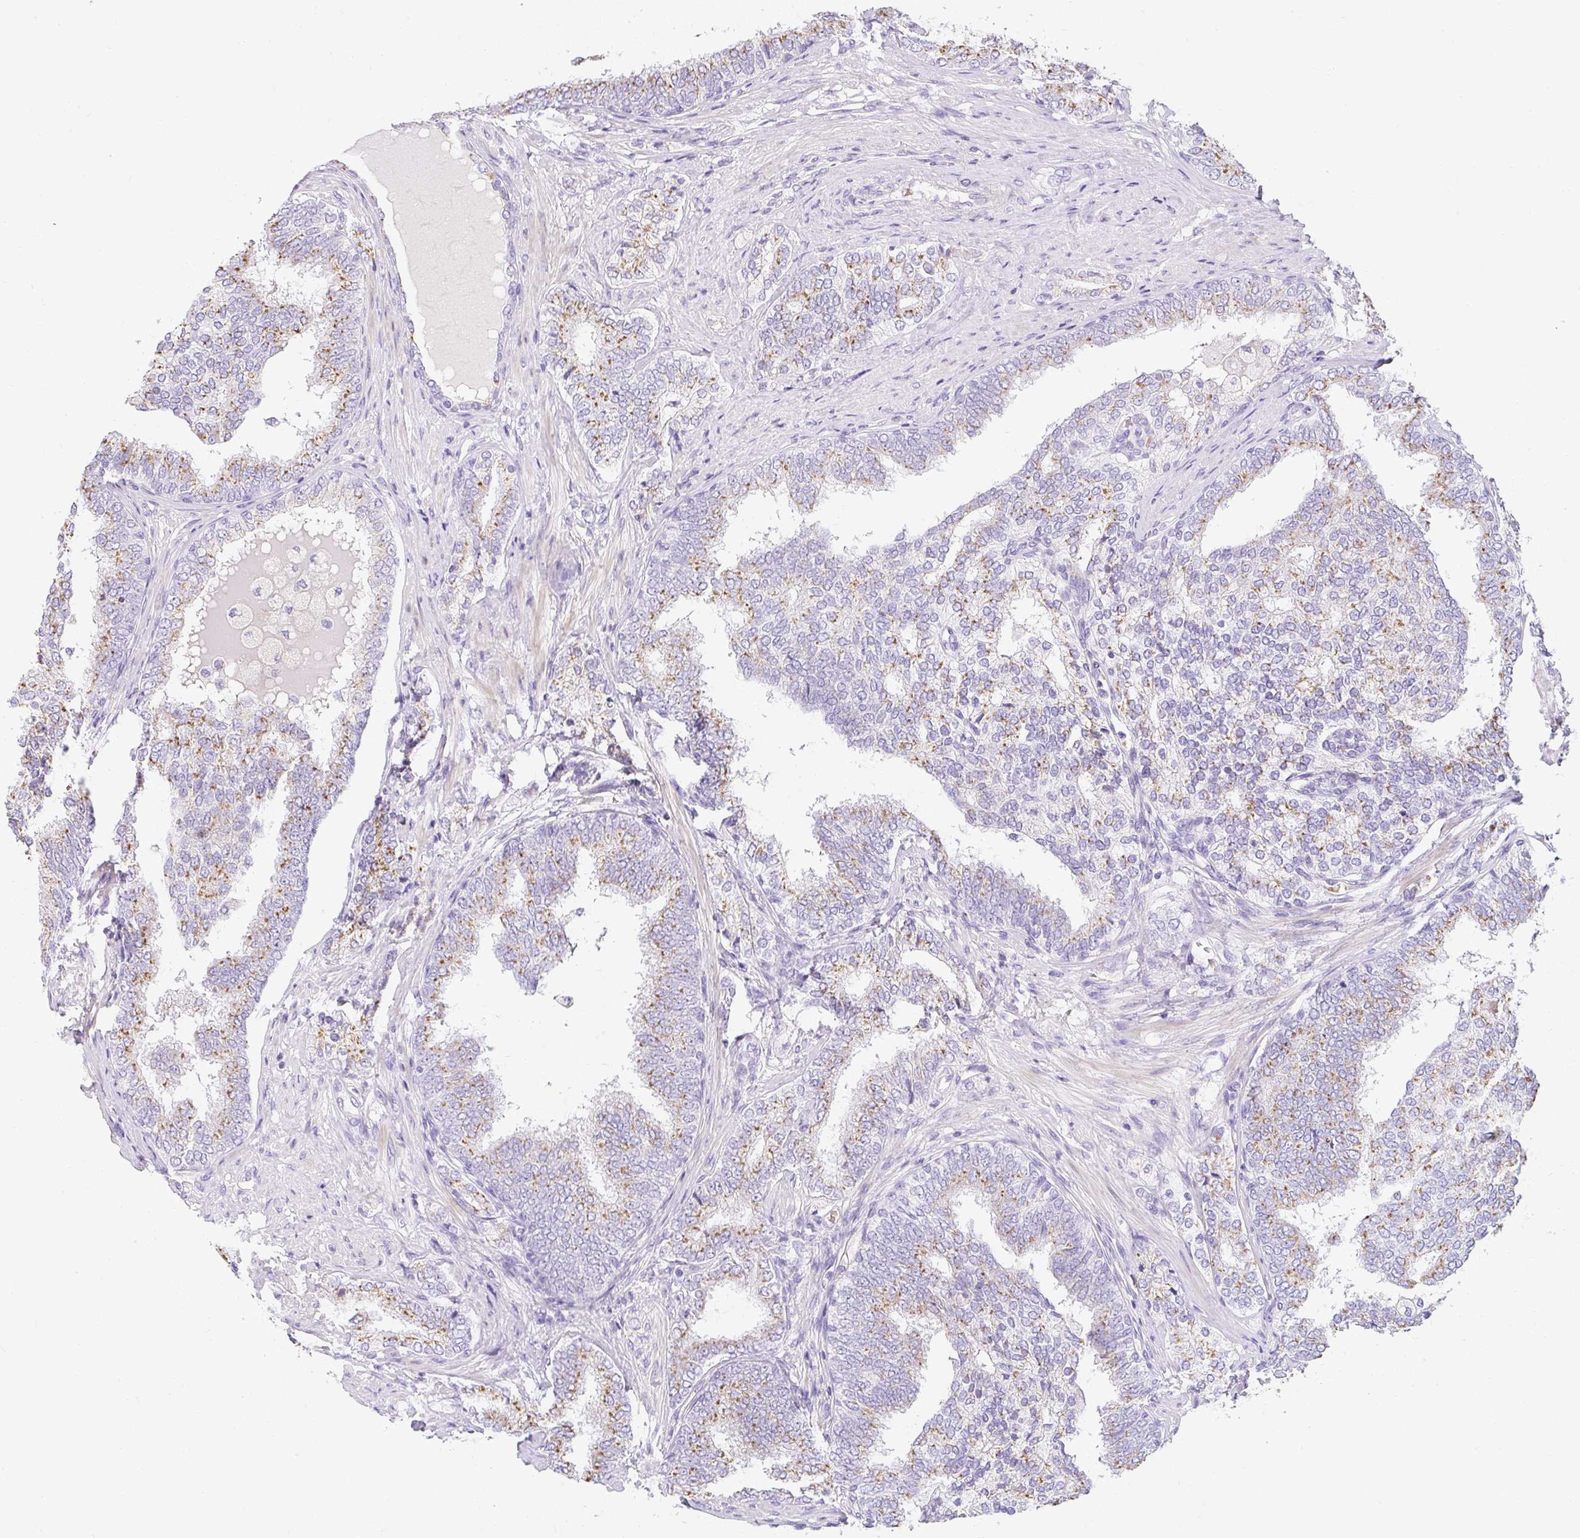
{"staining": {"intensity": "moderate", "quantity": "25%-75%", "location": "cytoplasmic/membranous"}, "tissue": "prostate cancer", "cell_type": "Tumor cells", "image_type": "cancer", "snomed": [{"axis": "morphology", "description": "Adenocarcinoma, High grade"}, {"axis": "topography", "description": "Prostate"}], "caption": "Immunohistochemical staining of human high-grade adenocarcinoma (prostate) exhibits medium levels of moderate cytoplasmic/membranous staining in approximately 25%-75% of tumor cells.", "gene": "DTX4", "patient": {"sex": "male", "age": 72}}